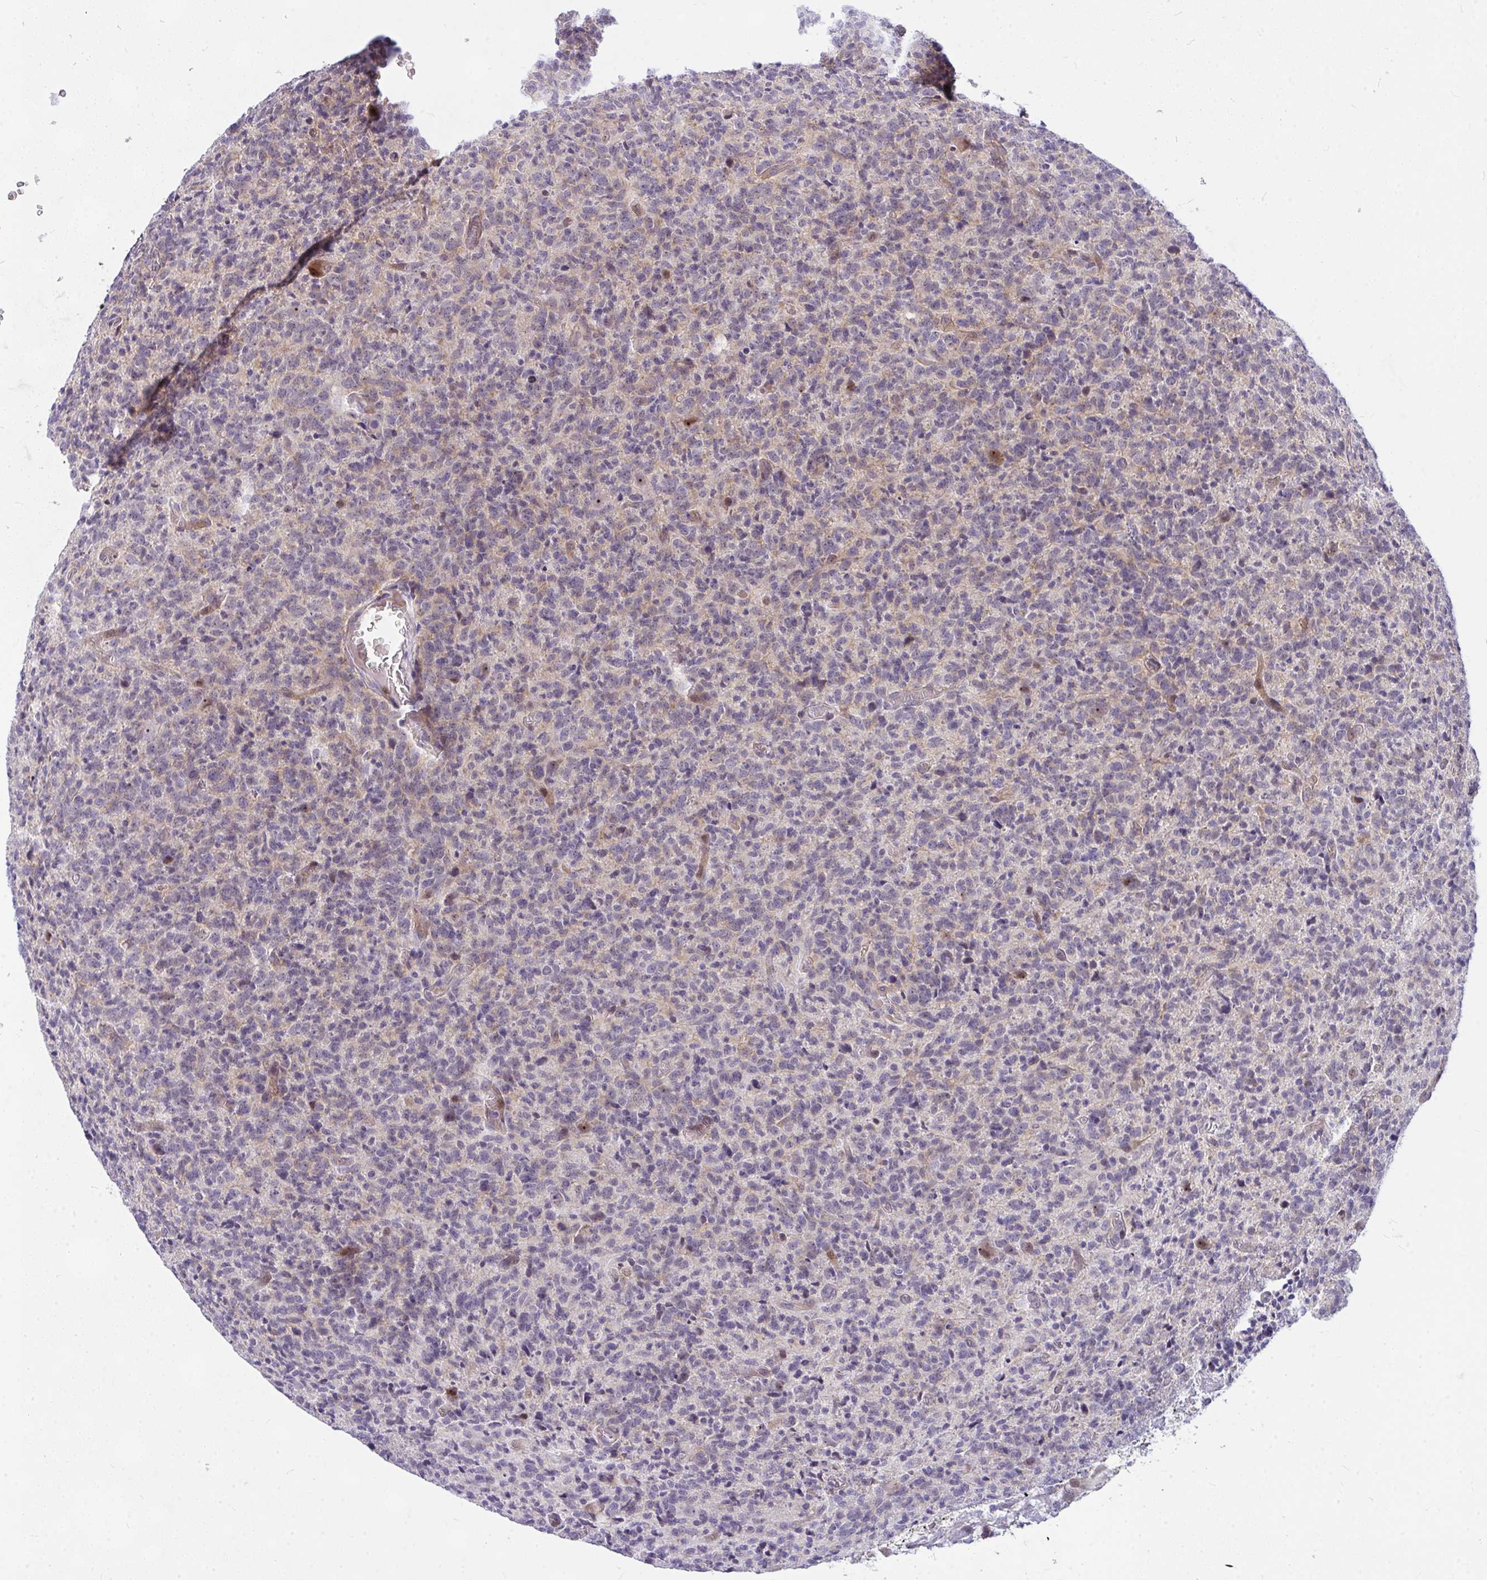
{"staining": {"intensity": "weak", "quantity": "<25%", "location": "cytoplasmic/membranous"}, "tissue": "glioma", "cell_type": "Tumor cells", "image_type": "cancer", "snomed": [{"axis": "morphology", "description": "Glioma, malignant, High grade"}, {"axis": "topography", "description": "Brain"}], "caption": "DAB (3,3'-diaminobenzidine) immunohistochemical staining of human high-grade glioma (malignant) exhibits no significant expression in tumor cells.", "gene": "NFXL1", "patient": {"sex": "male", "age": 76}}